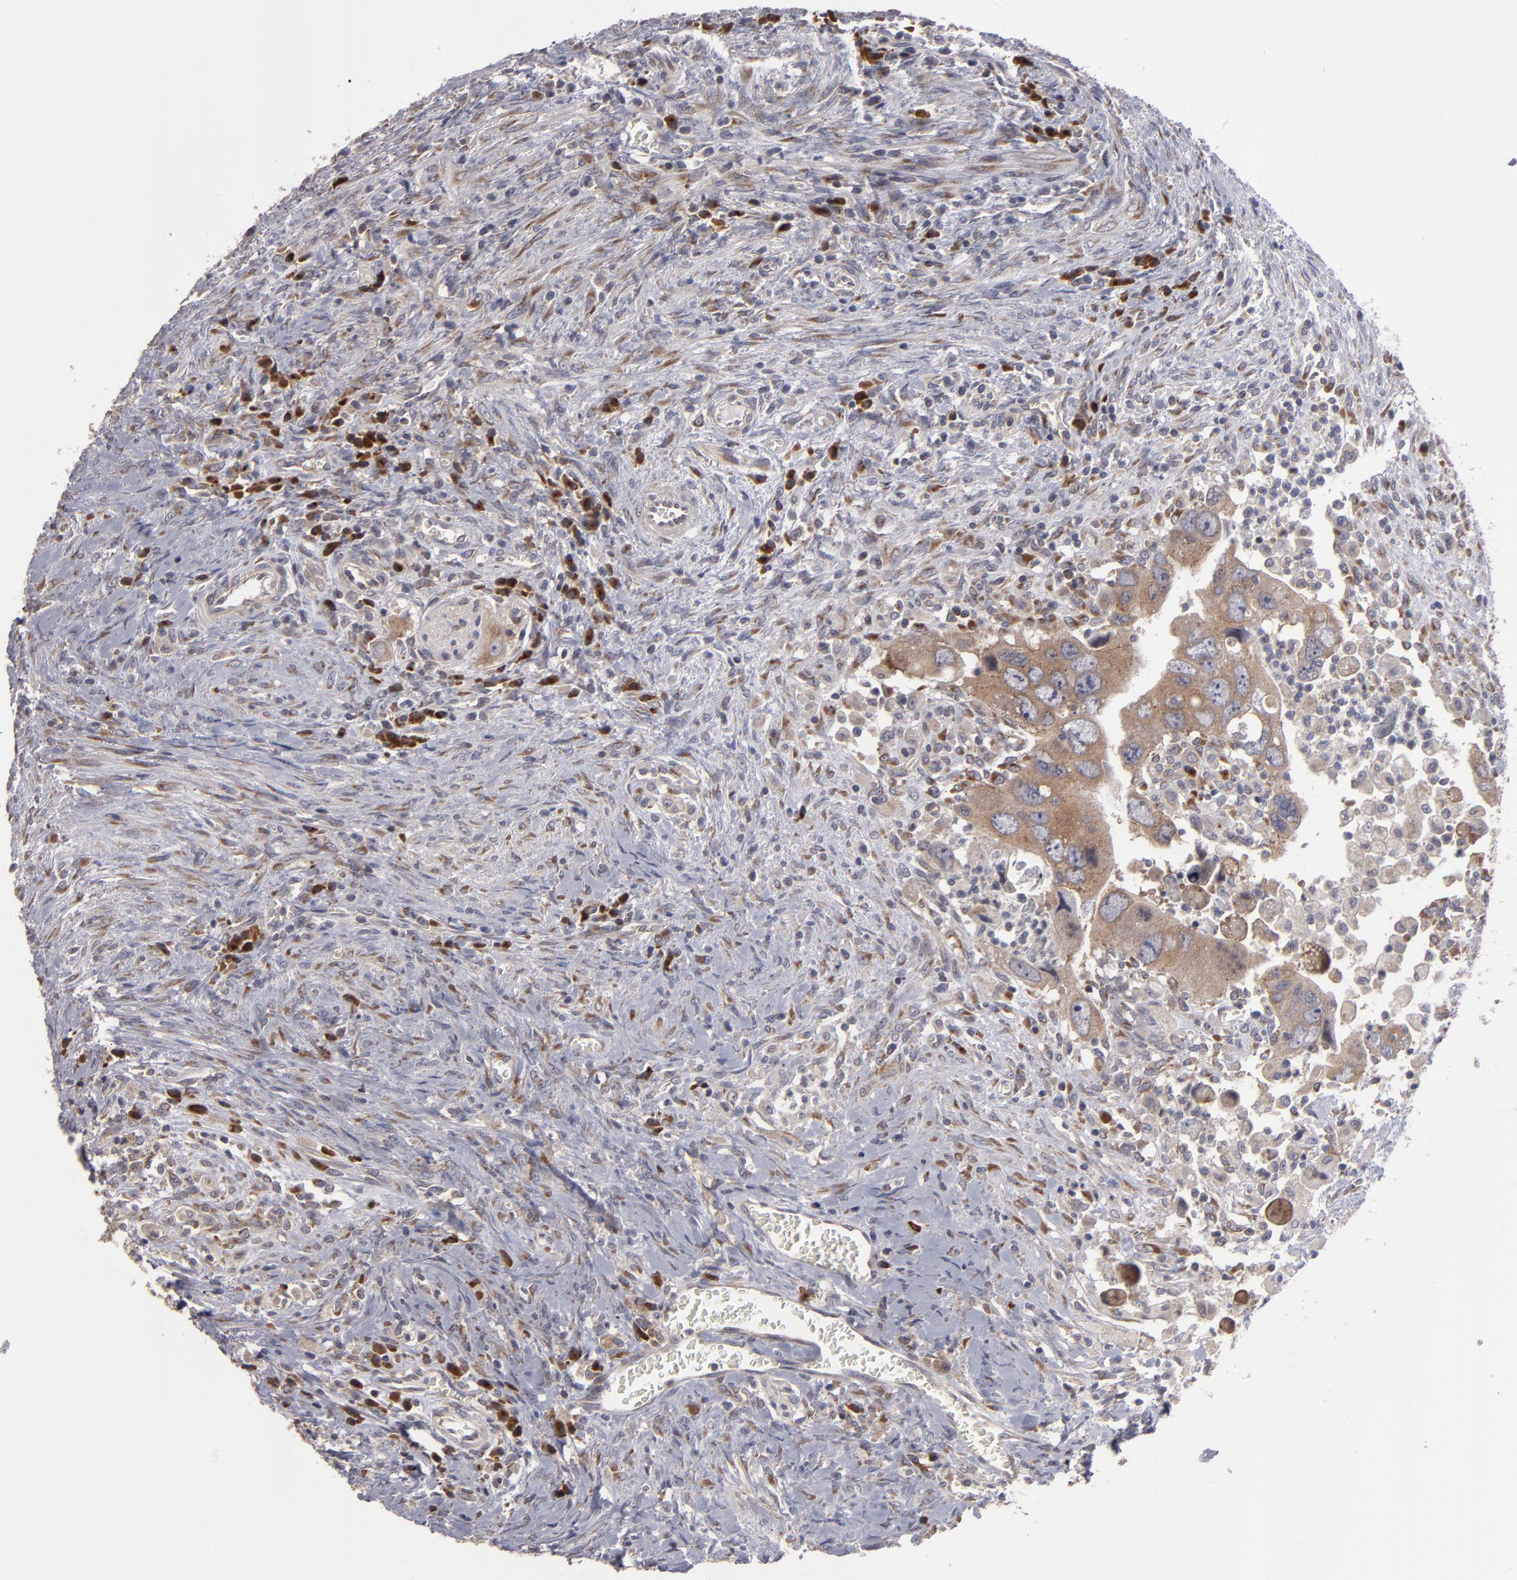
{"staining": {"intensity": "weak", "quantity": ">75%", "location": "cytoplasmic/membranous"}, "tissue": "colorectal cancer", "cell_type": "Tumor cells", "image_type": "cancer", "snomed": [{"axis": "morphology", "description": "Adenocarcinoma, NOS"}, {"axis": "topography", "description": "Rectum"}], "caption": "Immunohistochemical staining of colorectal cancer shows weak cytoplasmic/membranous protein positivity in approximately >75% of tumor cells. Nuclei are stained in blue.", "gene": "SND1", "patient": {"sex": "male", "age": 70}}